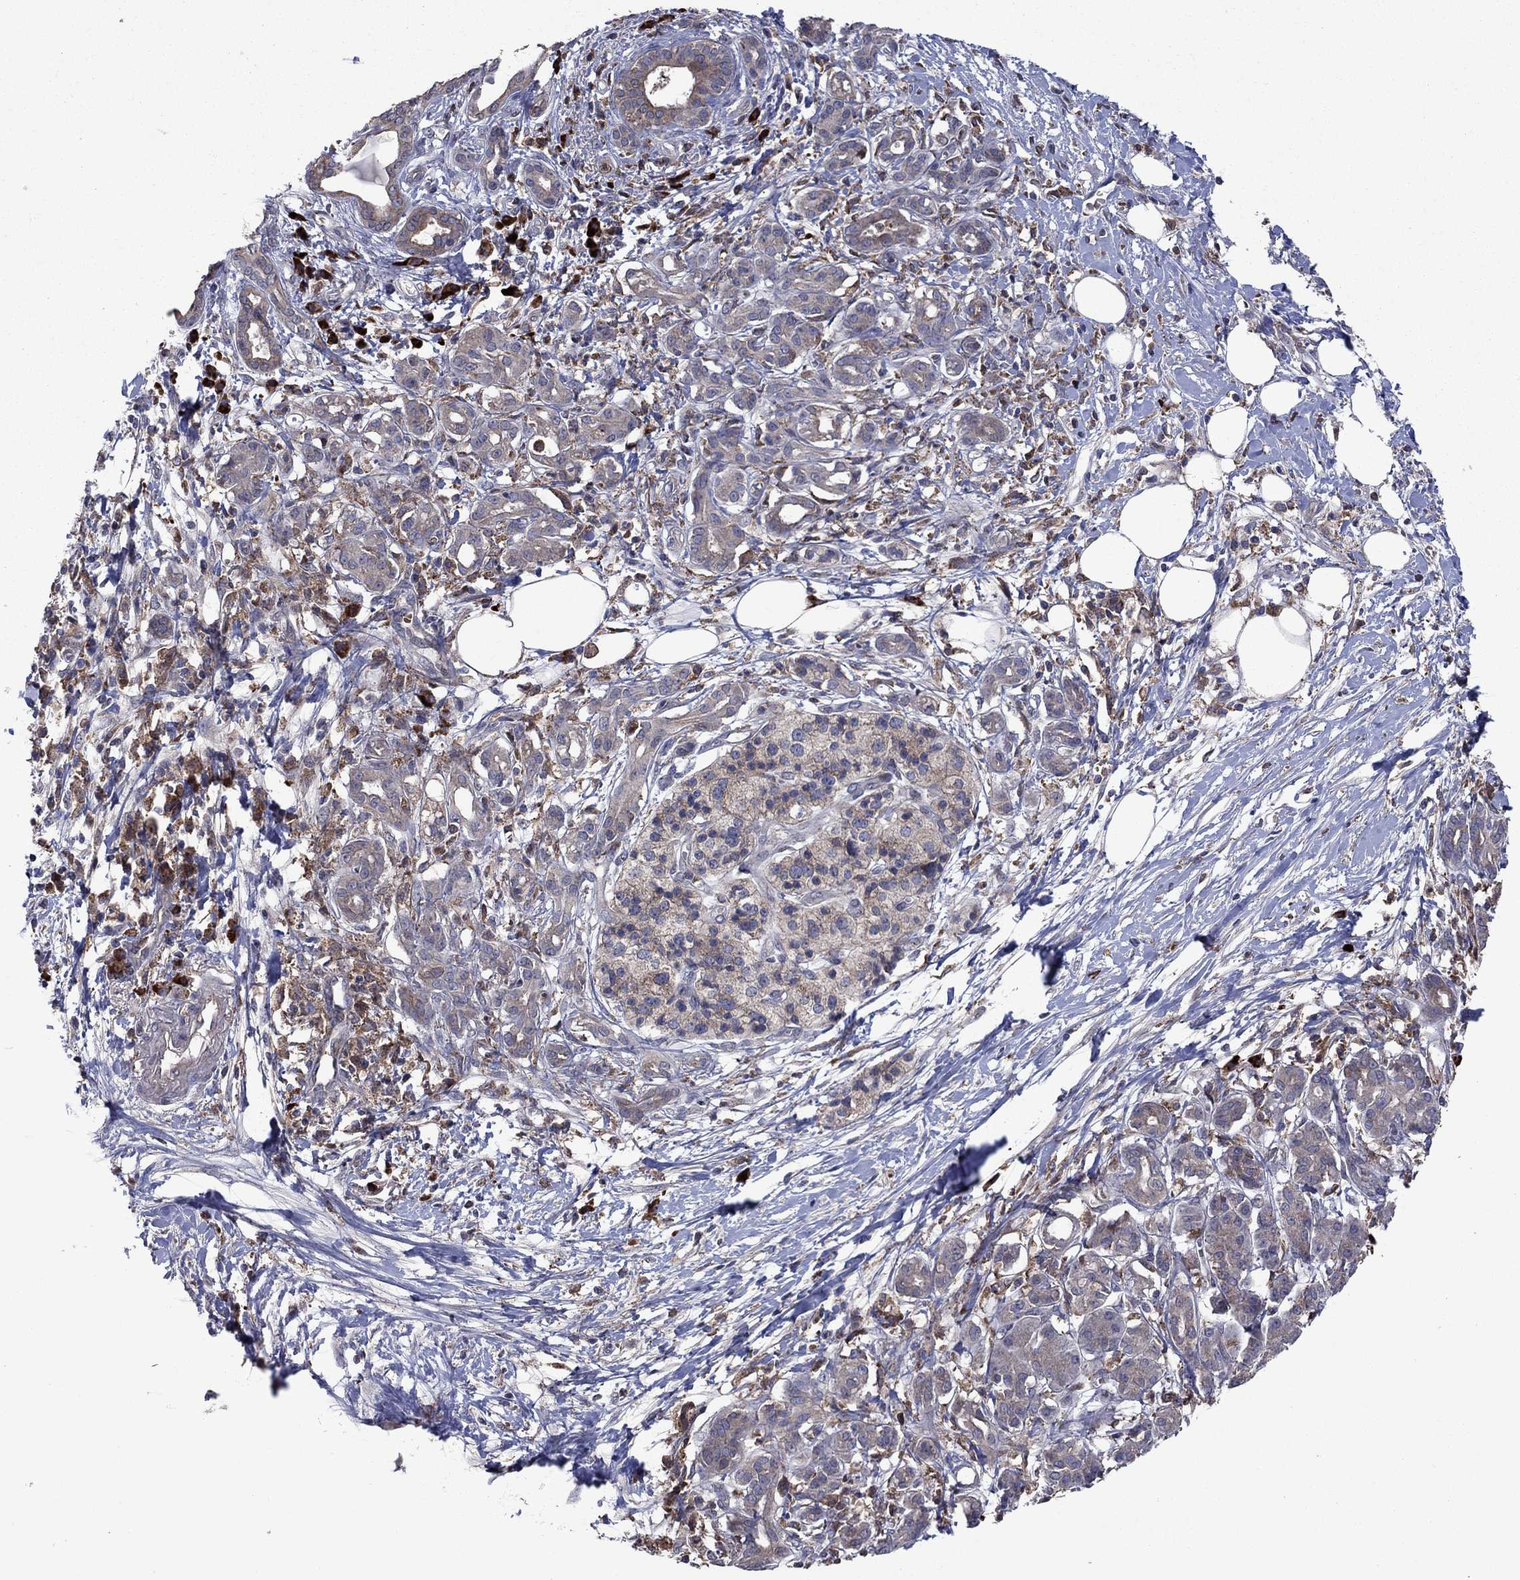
{"staining": {"intensity": "weak", "quantity": "25%-75%", "location": "cytoplasmic/membranous"}, "tissue": "pancreatic cancer", "cell_type": "Tumor cells", "image_type": "cancer", "snomed": [{"axis": "morphology", "description": "Adenocarcinoma, NOS"}, {"axis": "topography", "description": "Pancreas"}], "caption": "Pancreatic adenocarcinoma was stained to show a protein in brown. There is low levels of weak cytoplasmic/membranous staining in approximately 25%-75% of tumor cells. (brown staining indicates protein expression, while blue staining denotes nuclei).", "gene": "MEA1", "patient": {"sex": "male", "age": 72}}